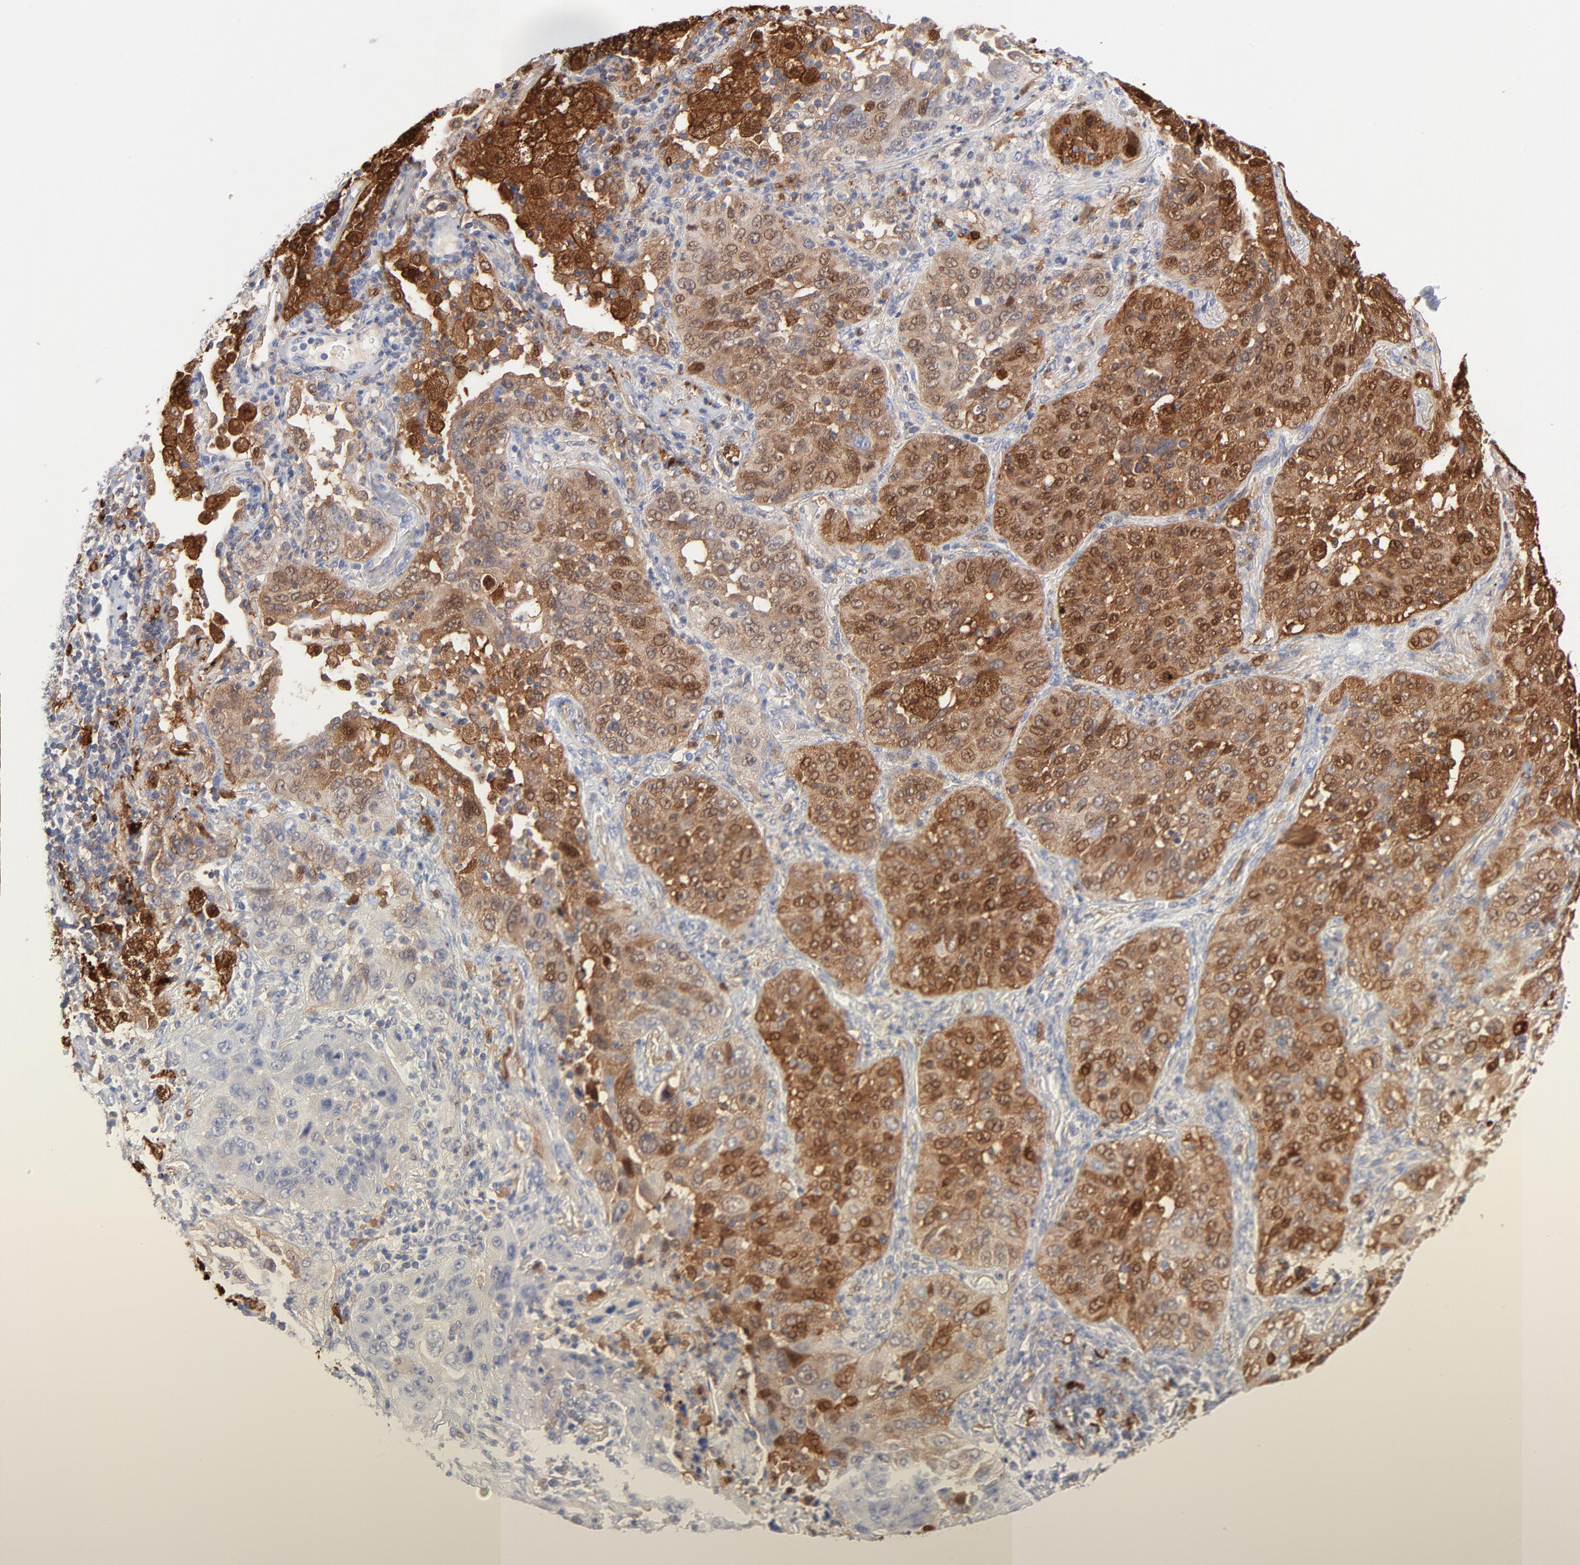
{"staining": {"intensity": "moderate", "quantity": ">75%", "location": "cytoplasmic/membranous,nuclear"}, "tissue": "lung cancer", "cell_type": "Tumor cells", "image_type": "cancer", "snomed": [{"axis": "morphology", "description": "Squamous cell carcinoma, NOS"}, {"axis": "topography", "description": "Lung"}], "caption": "A photomicrograph of human lung squamous cell carcinoma stained for a protein exhibits moderate cytoplasmic/membranous and nuclear brown staining in tumor cells. The protein of interest is shown in brown color, while the nuclei are stained blue.", "gene": "IFIT2", "patient": {"sex": "female", "age": 67}}